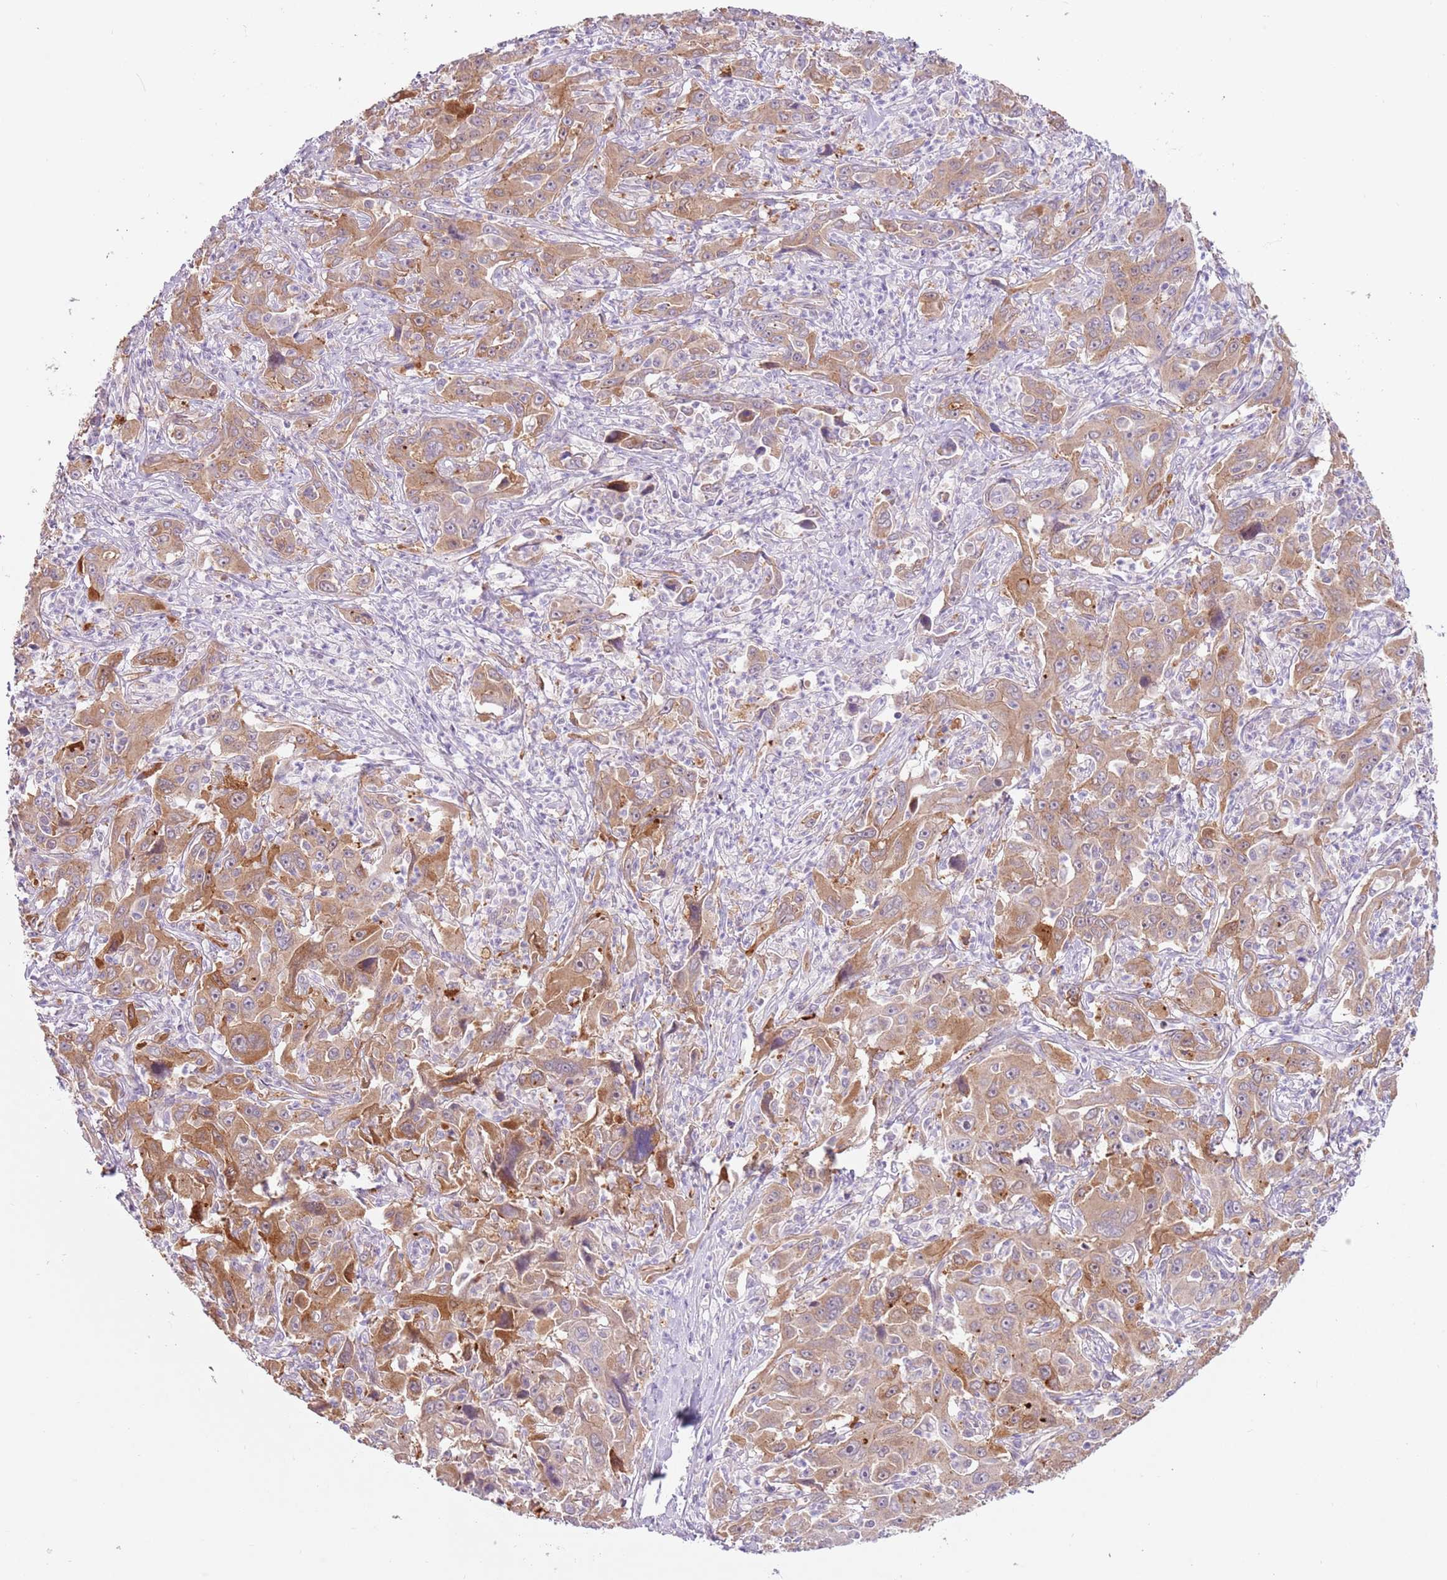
{"staining": {"intensity": "moderate", "quantity": ">75%", "location": "cytoplasmic/membranous"}, "tissue": "liver cancer", "cell_type": "Tumor cells", "image_type": "cancer", "snomed": [{"axis": "morphology", "description": "Carcinoma, Hepatocellular, NOS"}, {"axis": "topography", "description": "Liver"}], "caption": "A brown stain shows moderate cytoplasmic/membranous positivity of a protein in liver cancer tumor cells.", "gene": "MRO", "patient": {"sex": "male", "age": 63}}